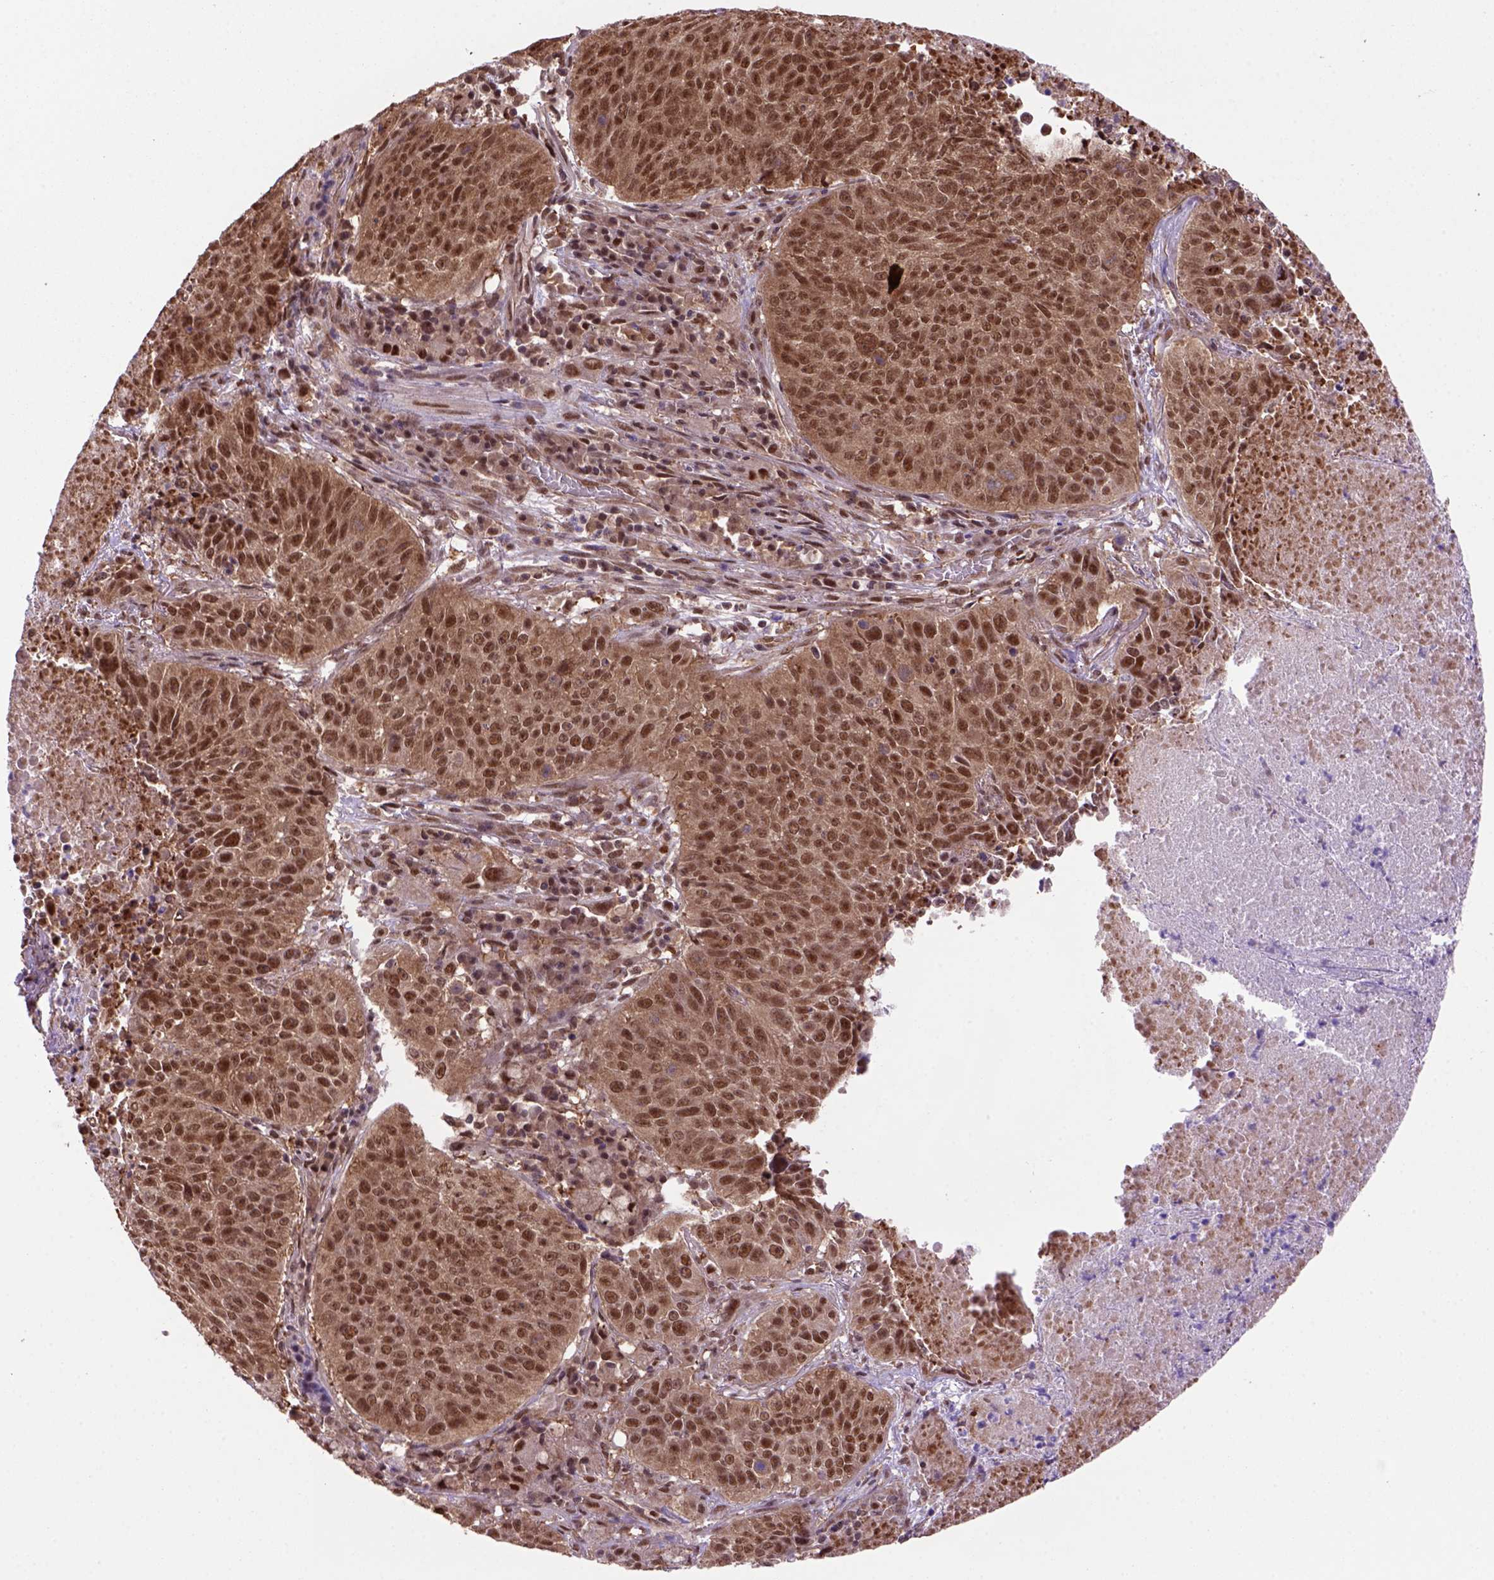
{"staining": {"intensity": "moderate", "quantity": ">75%", "location": "cytoplasmic/membranous,nuclear"}, "tissue": "lung cancer", "cell_type": "Tumor cells", "image_type": "cancer", "snomed": [{"axis": "morphology", "description": "Normal tissue, NOS"}, {"axis": "morphology", "description": "Squamous cell carcinoma, NOS"}, {"axis": "topography", "description": "Bronchus"}, {"axis": "topography", "description": "Lung"}], "caption": "IHC histopathology image of squamous cell carcinoma (lung) stained for a protein (brown), which reveals medium levels of moderate cytoplasmic/membranous and nuclear staining in about >75% of tumor cells.", "gene": "PSMC2", "patient": {"sex": "male", "age": 64}}